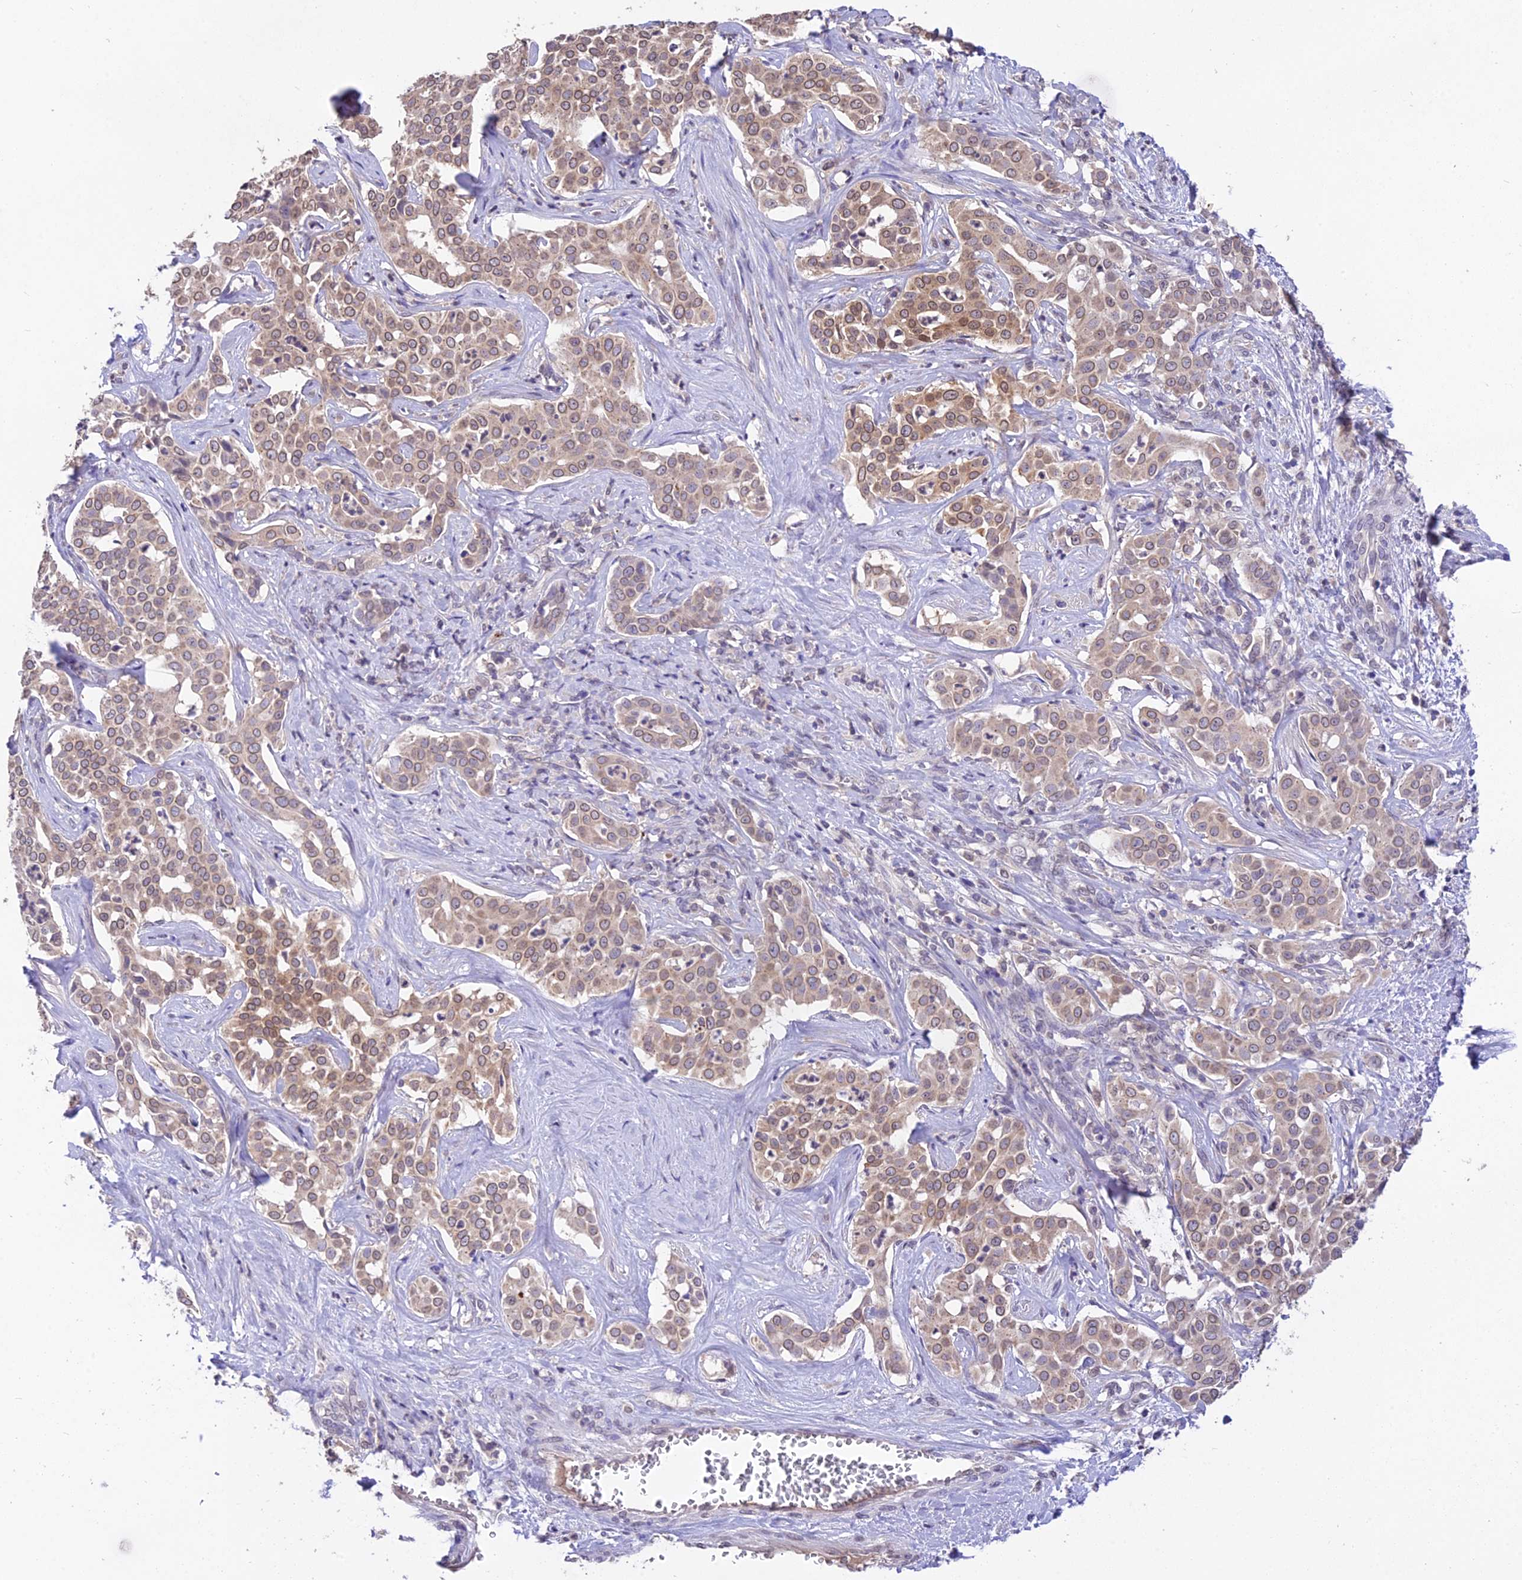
{"staining": {"intensity": "moderate", "quantity": ">75%", "location": "cytoplasmic/membranous,nuclear"}, "tissue": "liver cancer", "cell_type": "Tumor cells", "image_type": "cancer", "snomed": [{"axis": "morphology", "description": "Cholangiocarcinoma"}, {"axis": "topography", "description": "Liver"}], "caption": "The histopathology image reveals immunohistochemical staining of liver cancer (cholangiocarcinoma). There is moderate cytoplasmic/membranous and nuclear staining is appreciated in approximately >75% of tumor cells. (IHC, brightfield microscopy, high magnification).", "gene": "PGK1", "patient": {"sex": "male", "age": 67}}